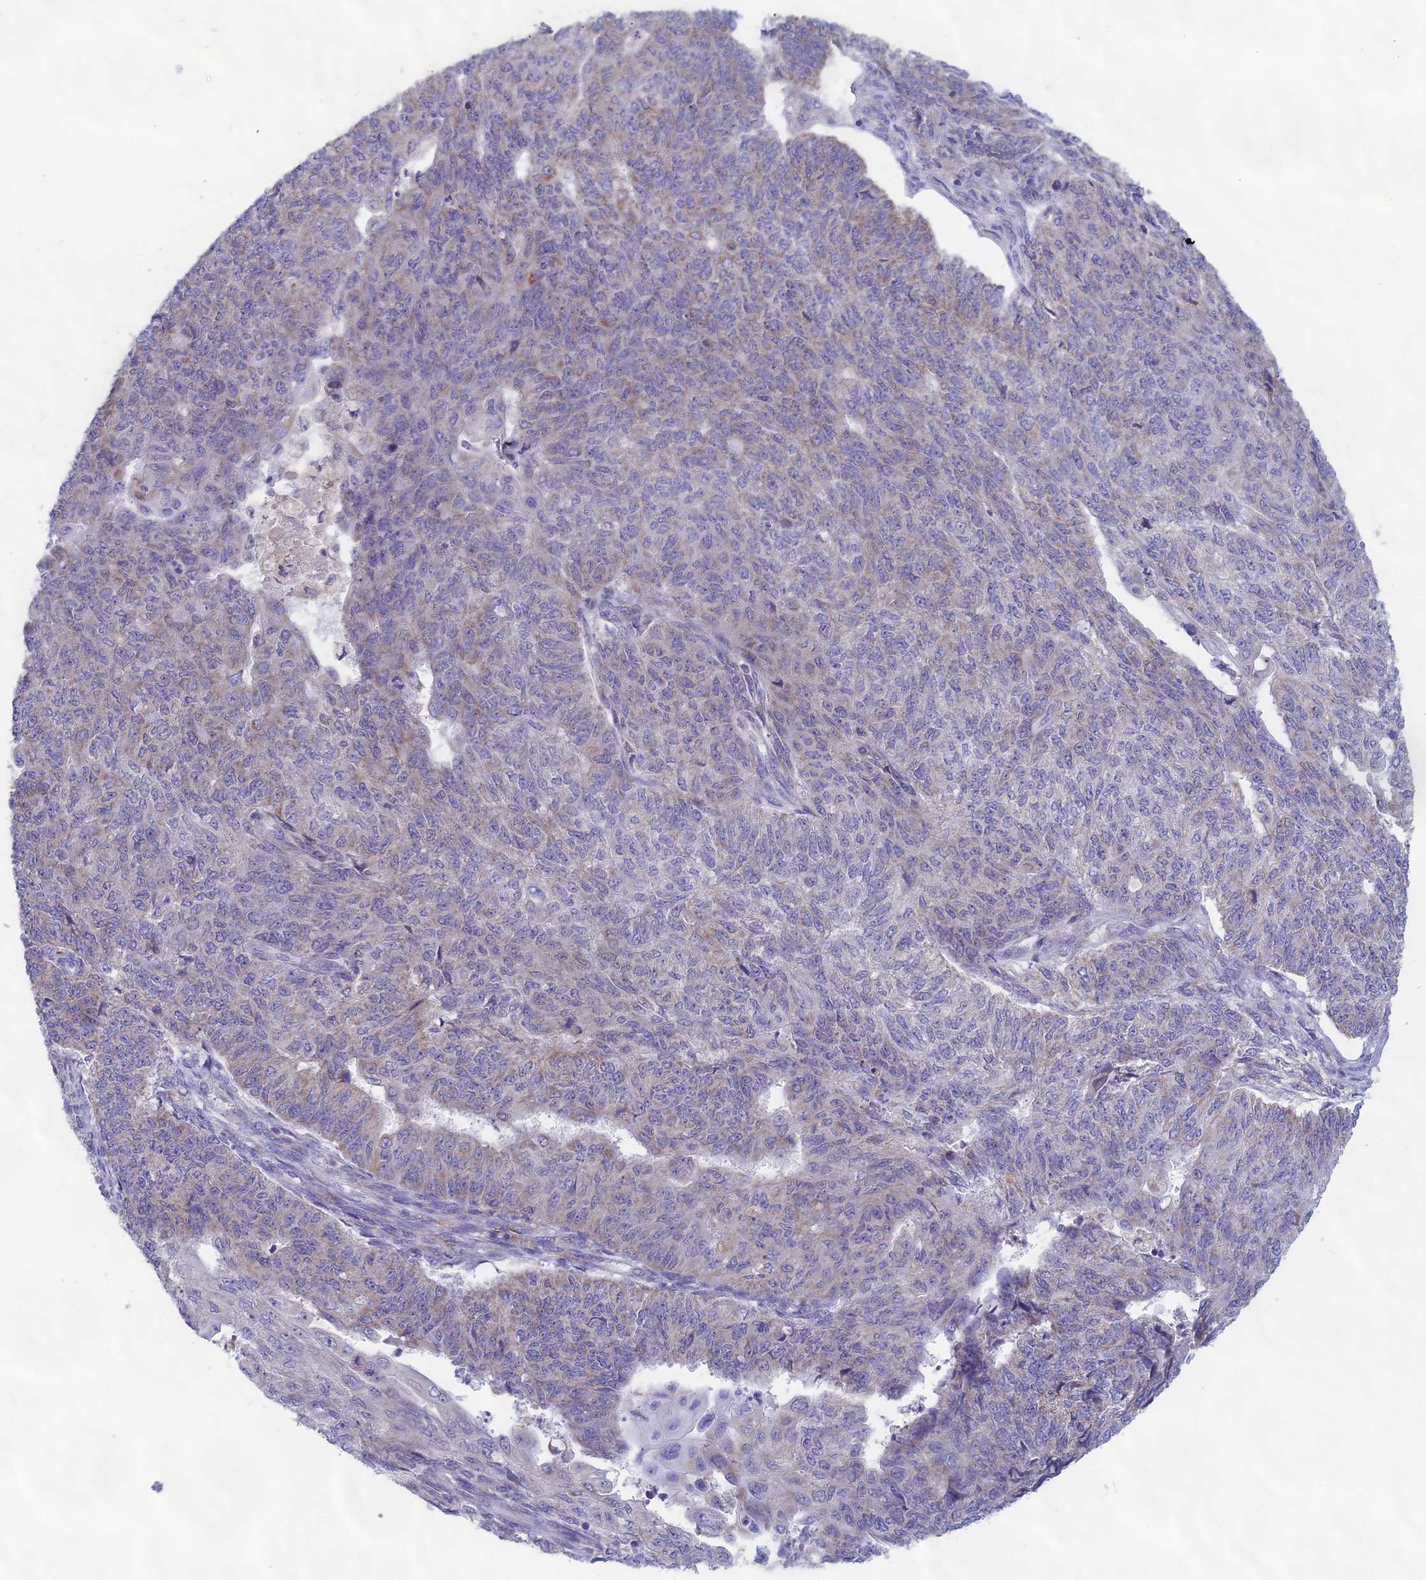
{"staining": {"intensity": "weak", "quantity": "<25%", "location": "cytoplasmic/membranous"}, "tissue": "endometrial cancer", "cell_type": "Tumor cells", "image_type": "cancer", "snomed": [{"axis": "morphology", "description": "Adenocarcinoma, NOS"}, {"axis": "topography", "description": "Endometrium"}], "caption": "Tumor cells are negative for brown protein staining in adenocarcinoma (endometrial).", "gene": "PLAC9", "patient": {"sex": "female", "age": 32}}